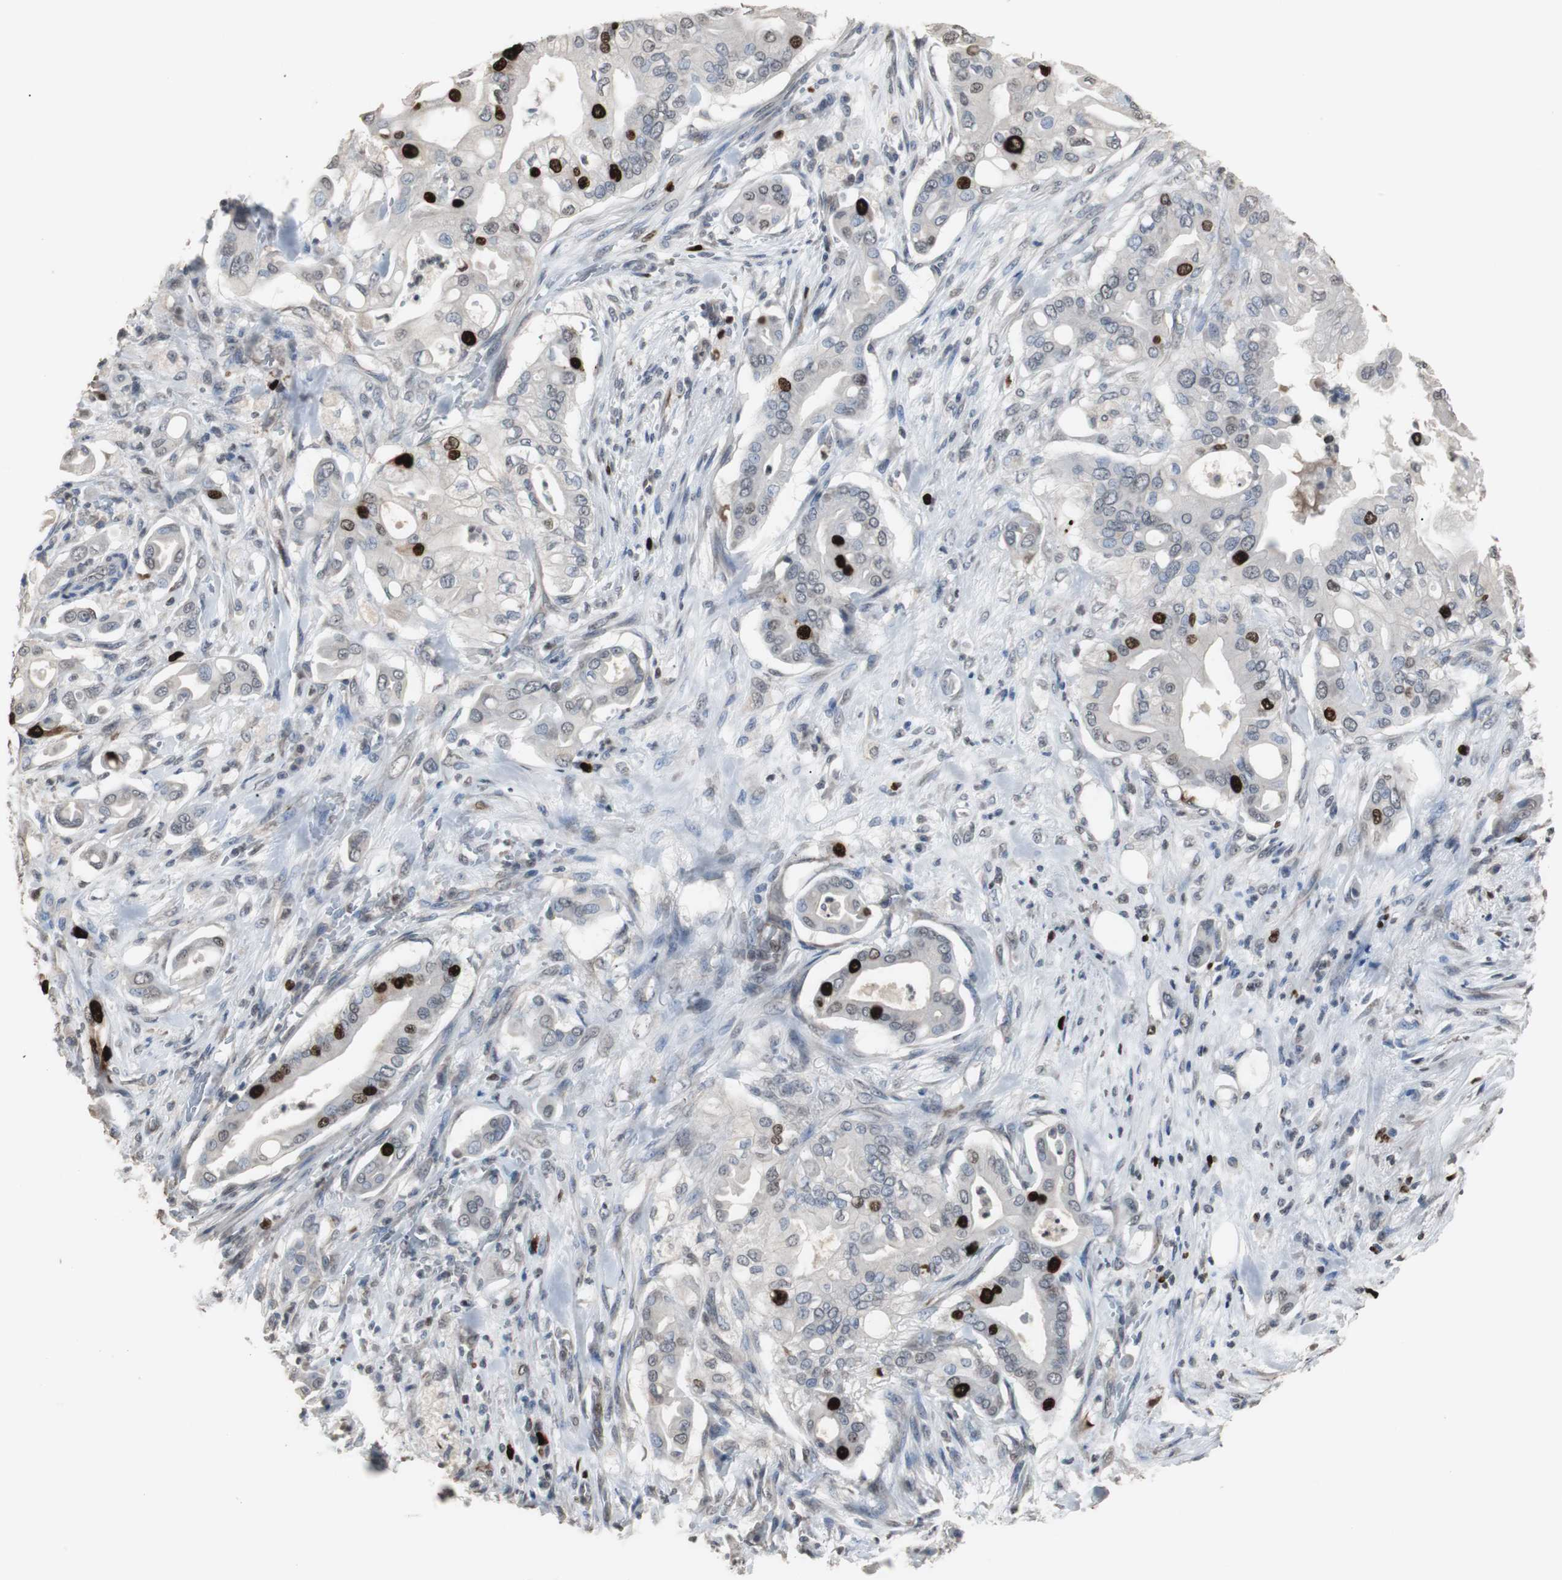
{"staining": {"intensity": "strong", "quantity": "<25%", "location": "nuclear"}, "tissue": "liver cancer", "cell_type": "Tumor cells", "image_type": "cancer", "snomed": [{"axis": "morphology", "description": "Cholangiocarcinoma"}, {"axis": "topography", "description": "Liver"}], "caption": "IHC (DAB) staining of liver cancer (cholangiocarcinoma) demonstrates strong nuclear protein expression in about <25% of tumor cells.", "gene": "TOP2A", "patient": {"sex": "female", "age": 68}}